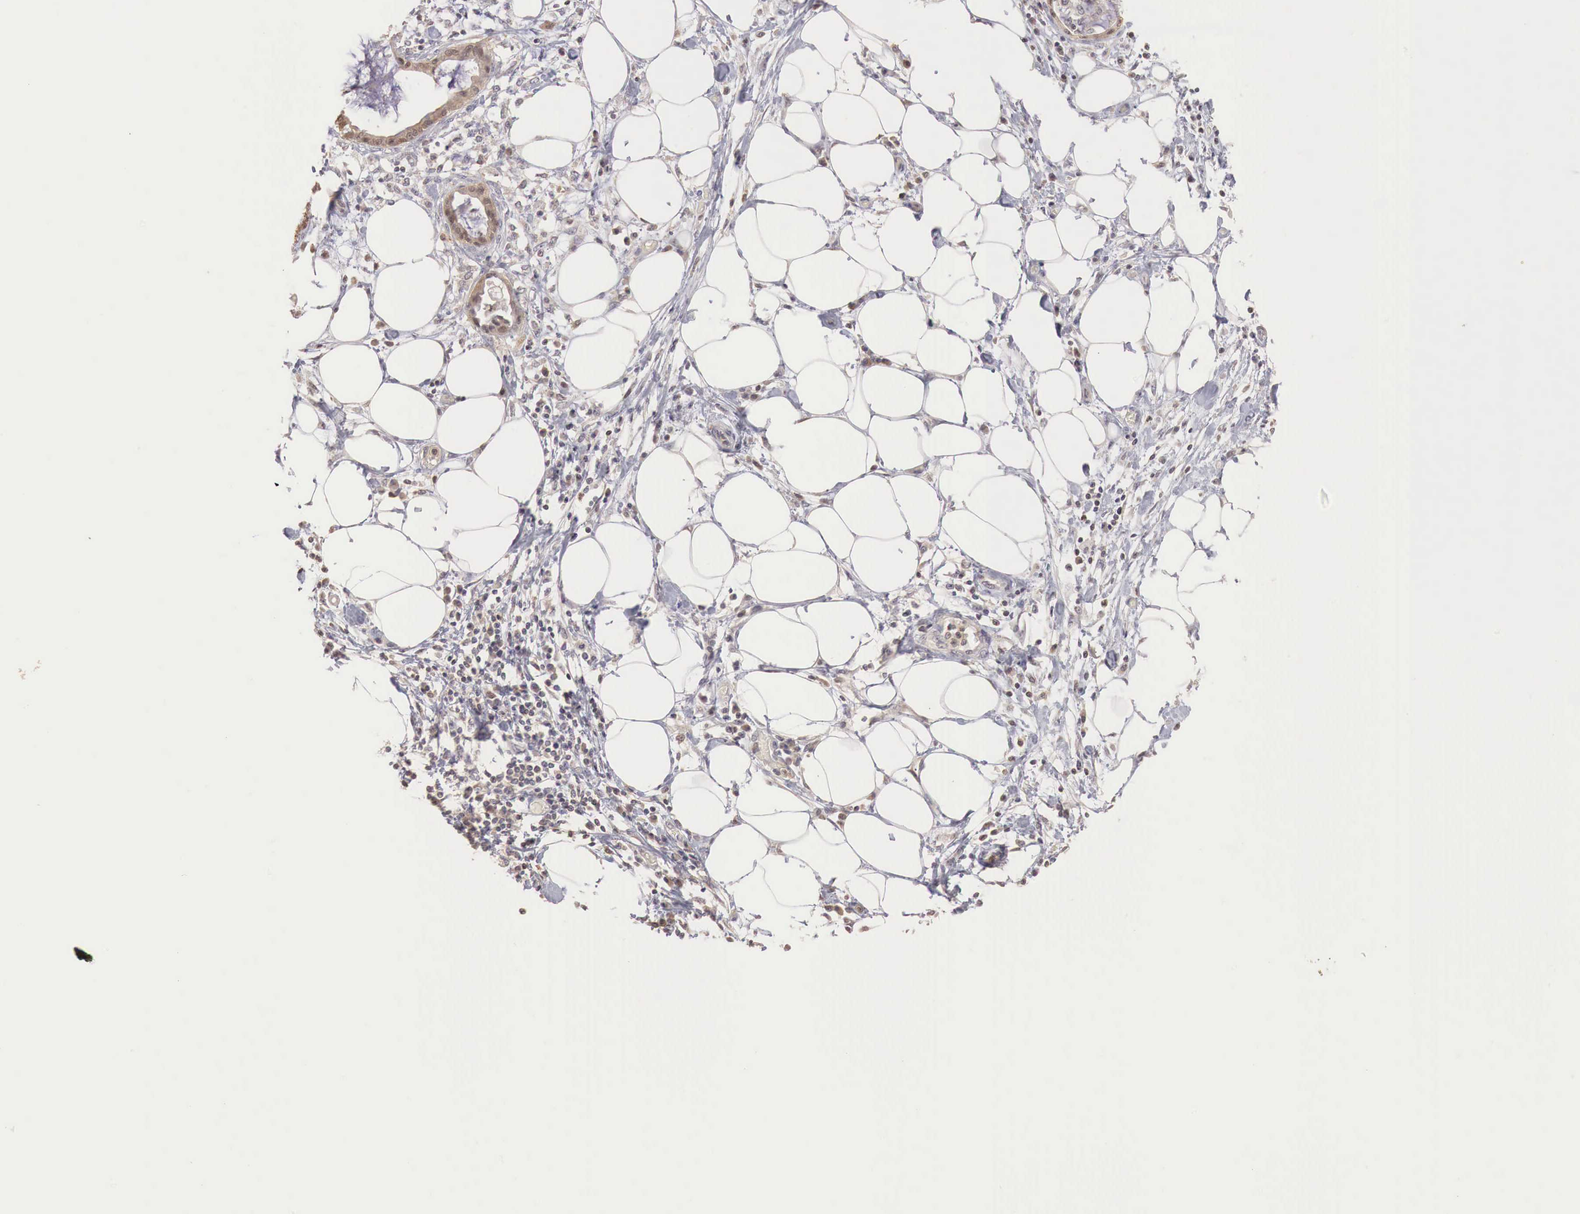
{"staining": {"intensity": "weak", "quantity": ">75%", "location": "cytoplasmic/membranous"}, "tissue": "pancreatic cancer", "cell_type": "Tumor cells", "image_type": "cancer", "snomed": [{"axis": "morphology", "description": "Adenocarcinoma, NOS"}, {"axis": "topography", "description": "Pancreas"}], "caption": "A brown stain shows weak cytoplasmic/membranous positivity of a protein in human pancreatic cancer tumor cells.", "gene": "TBC1D9", "patient": {"sex": "female", "age": 64}}